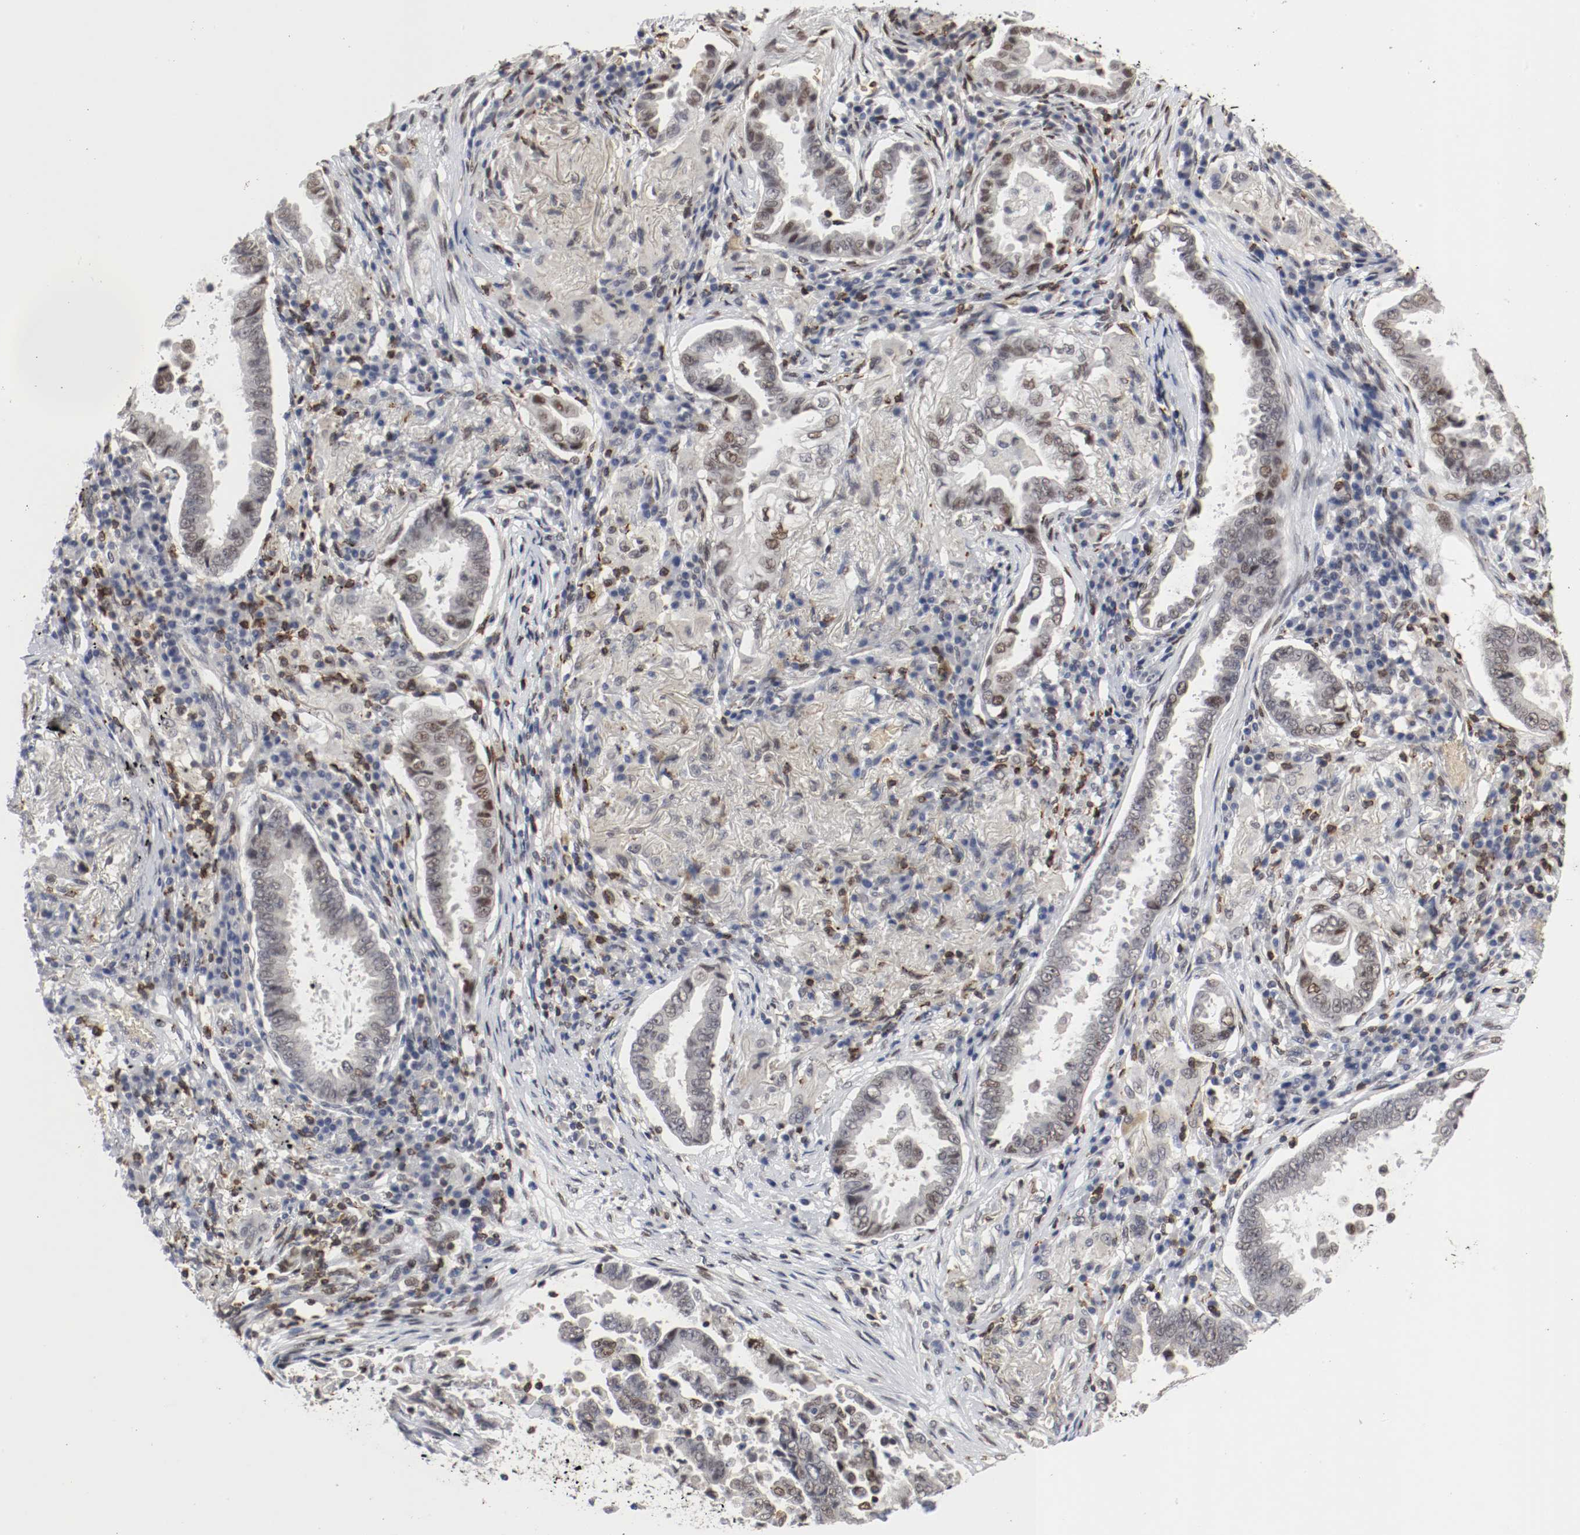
{"staining": {"intensity": "weak", "quantity": "<25%", "location": "nuclear"}, "tissue": "lung cancer", "cell_type": "Tumor cells", "image_type": "cancer", "snomed": [{"axis": "morphology", "description": "Normal tissue, NOS"}, {"axis": "morphology", "description": "Inflammation, NOS"}, {"axis": "morphology", "description": "Adenocarcinoma, NOS"}, {"axis": "topography", "description": "Lung"}], "caption": "Tumor cells show no significant staining in lung cancer (adenocarcinoma).", "gene": "JUND", "patient": {"sex": "female", "age": 64}}